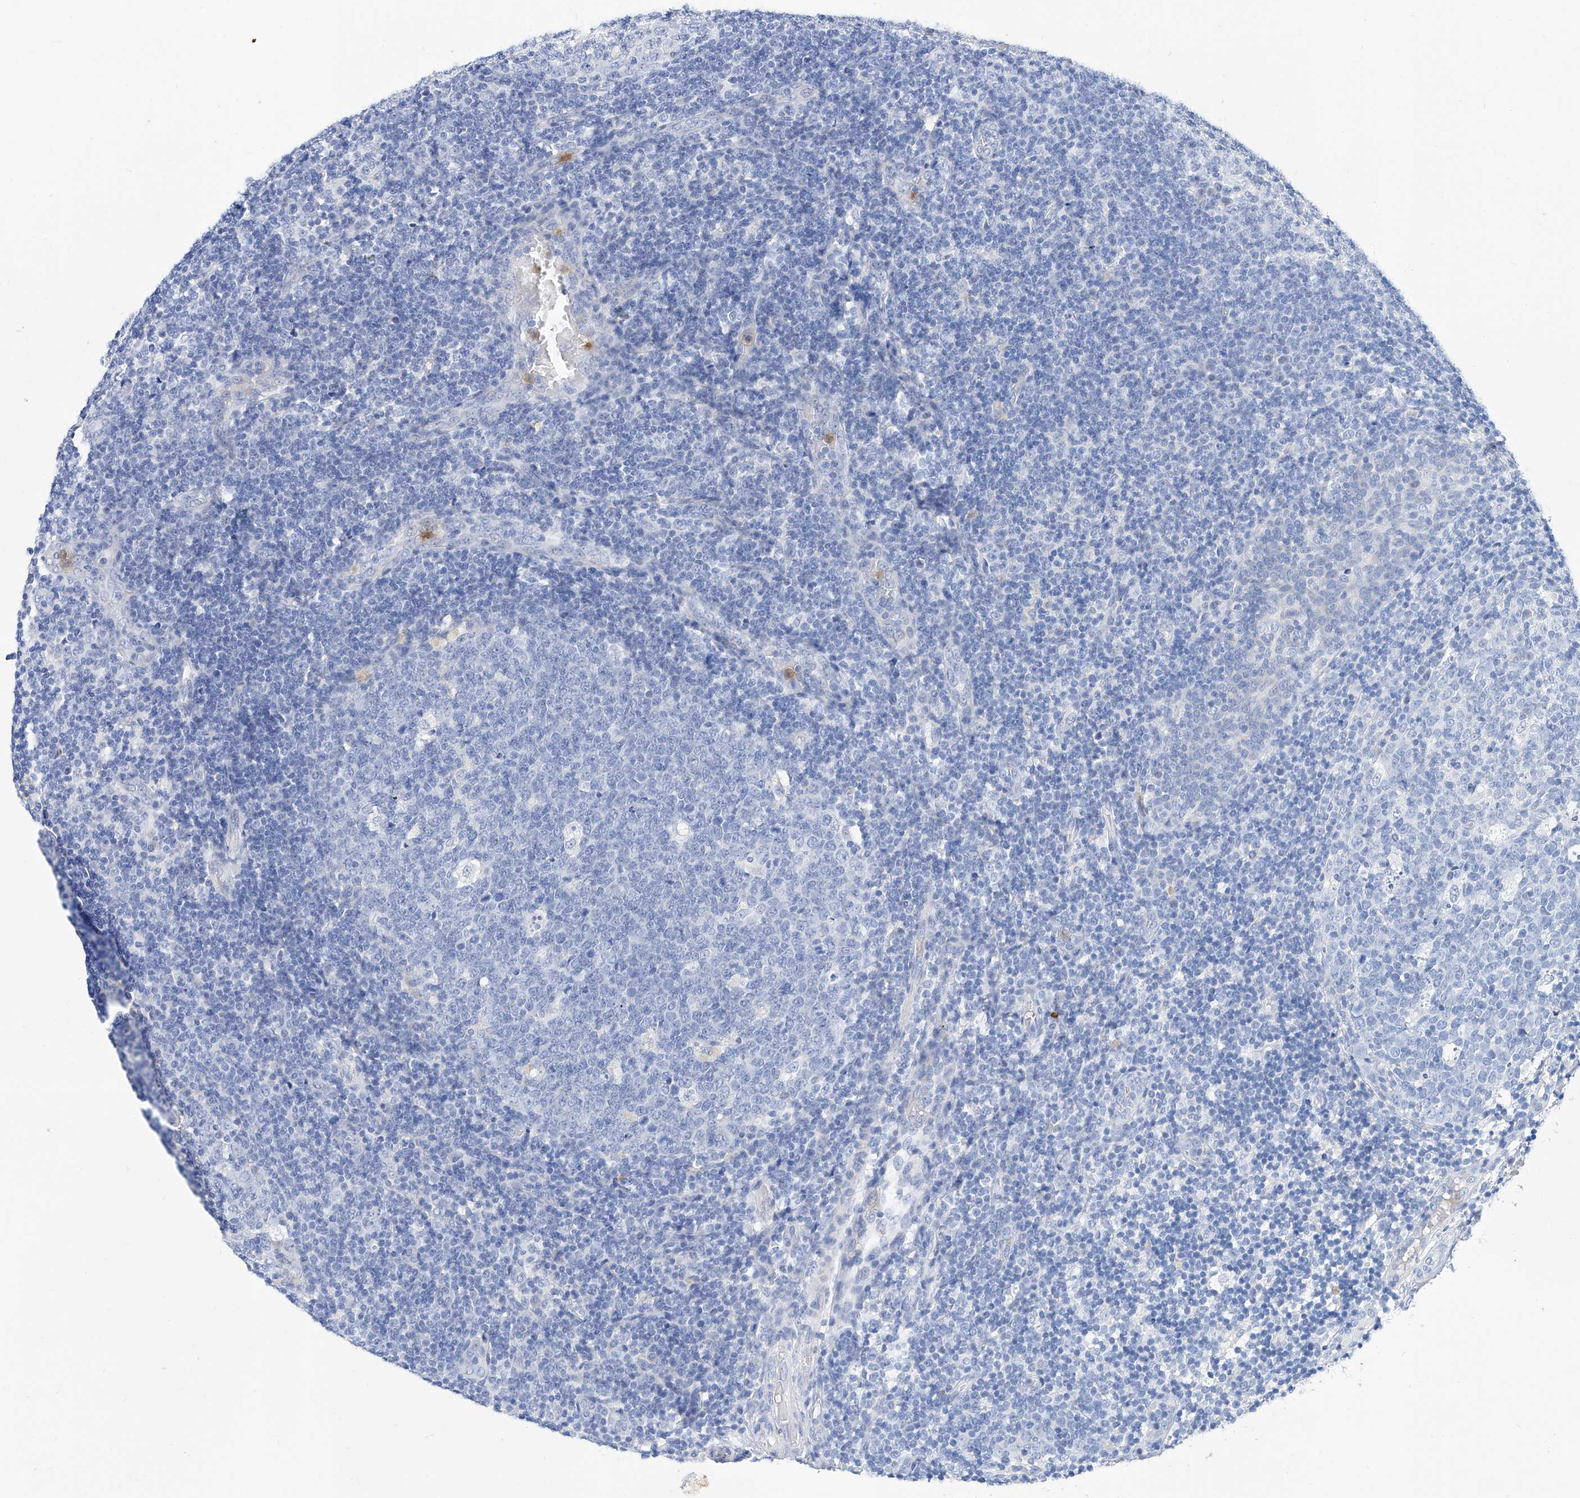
{"staining": {"intensity": "negative", "quantity": "none", "location": "none"}, "tissue": "tonsil", "cell_type": "Germinal center cells", "image_type": "normal", "snomed": [{"axis": "morphology", "description": "Normal tissue, NOS"}, {"axis": "topography", "description": "Tonsil"}], "caption": "Germinal center cells show no significant staining in normal tonsil.", "gene": "SLC25A29", "patient": {"sex": "female", "age": 19}}